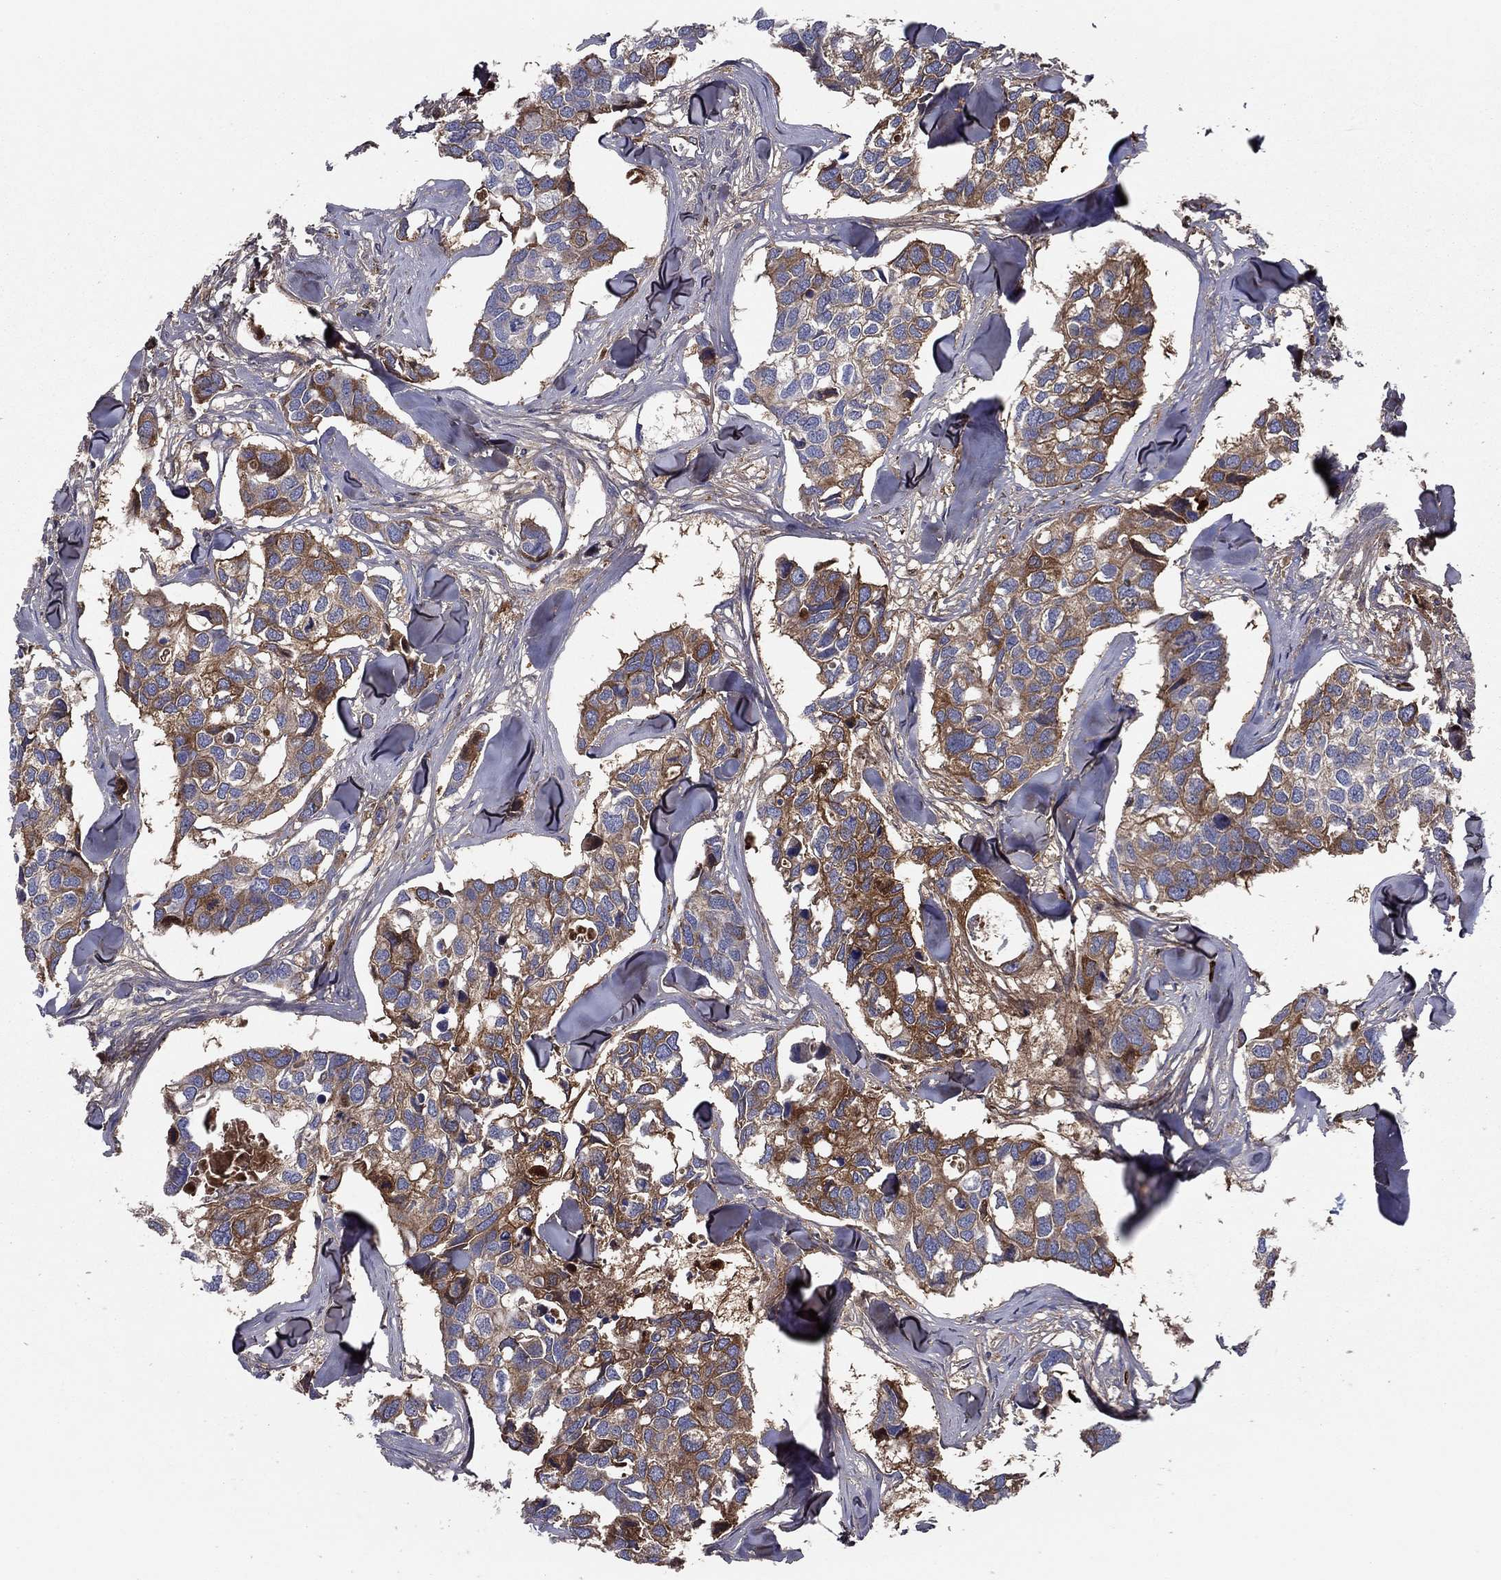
{"staining": {"intensity": "moderate", "quantity": ">75%", "location": "cytoplasmic/membranous"}, "tissue": "breast cancer", "cell_type": "Tumor cells", "image_type": "cancer", "snomed": [{"axis": "morphology", "description": "Duct carcinoma"}, {"axis": "topography", "description": "Breast"}], "caption": "Breast infiltrating ductal carcinoma stained with DAB (3,3'-diaminobenzidine) immunohistochemistry (IHC) shows medium levels of moderate cytoplasmic/membranous staining in about >75% of tumor cells. The staining is performed using DAB (3,3'-diaminobenzidine) brown chromogen to label protein expression. The nuclei are counter-stained blue using hematoxylin.", "gene": "HPX", "patient": {"sex": "female", "age": 83}}